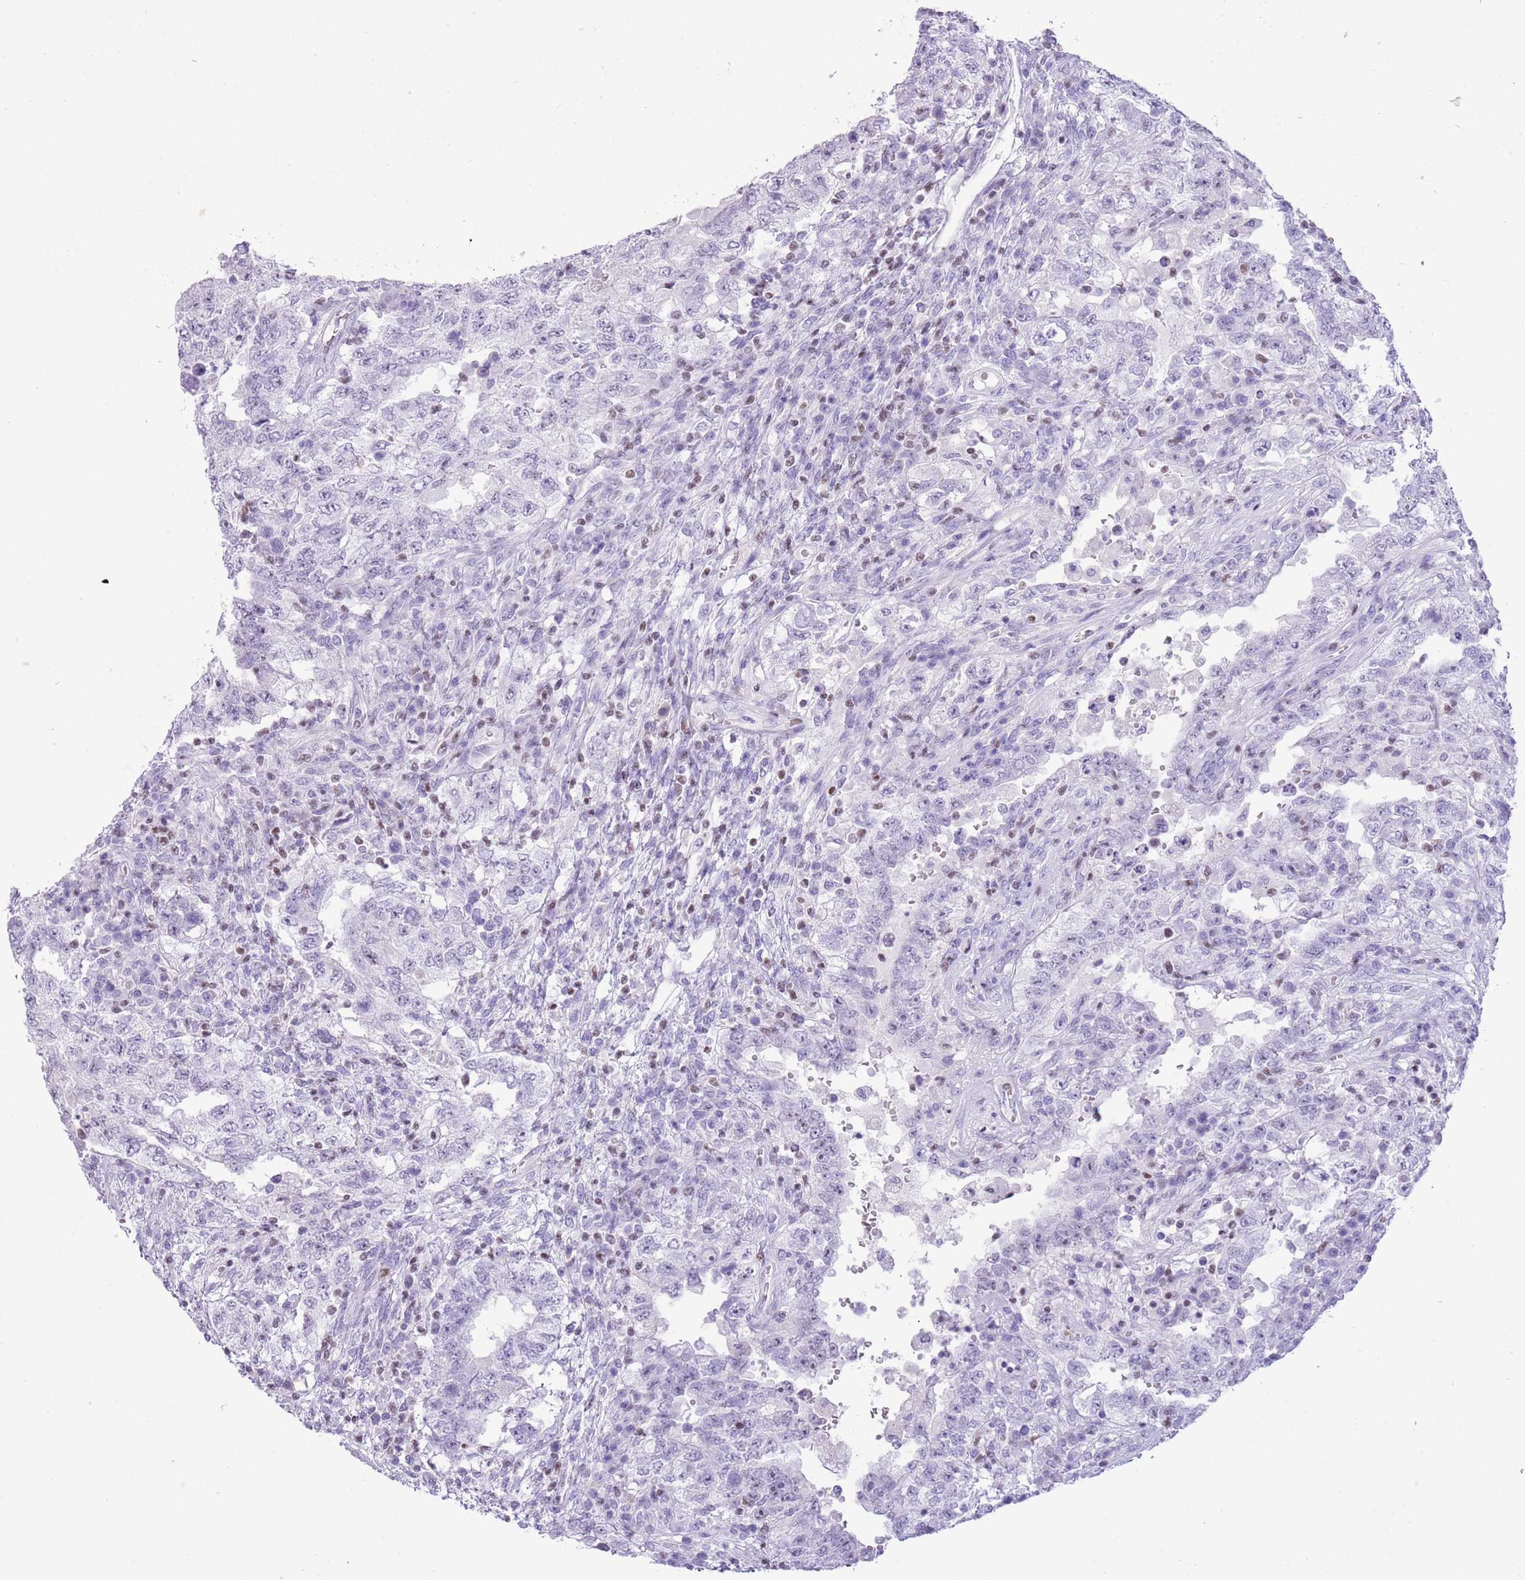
{"staining": {"intensity": "negative", "quantity": "none", "location": "none"}, "tissue": "testis cancer", "cell_type": "Tumor cells", "image_type": "cancer", "snomed": [{"axis": "morphology", "description": "Carcinoma, Embryonal, NOS"}, {"axis": "topography", "description": "Testis"}], "caption": "Tumor cells are negative for protein expression in human testis cancer. Nuclei are stained in blue.", "gene": "BCL11B", "patient": {"sex": "male", "age": 26}}